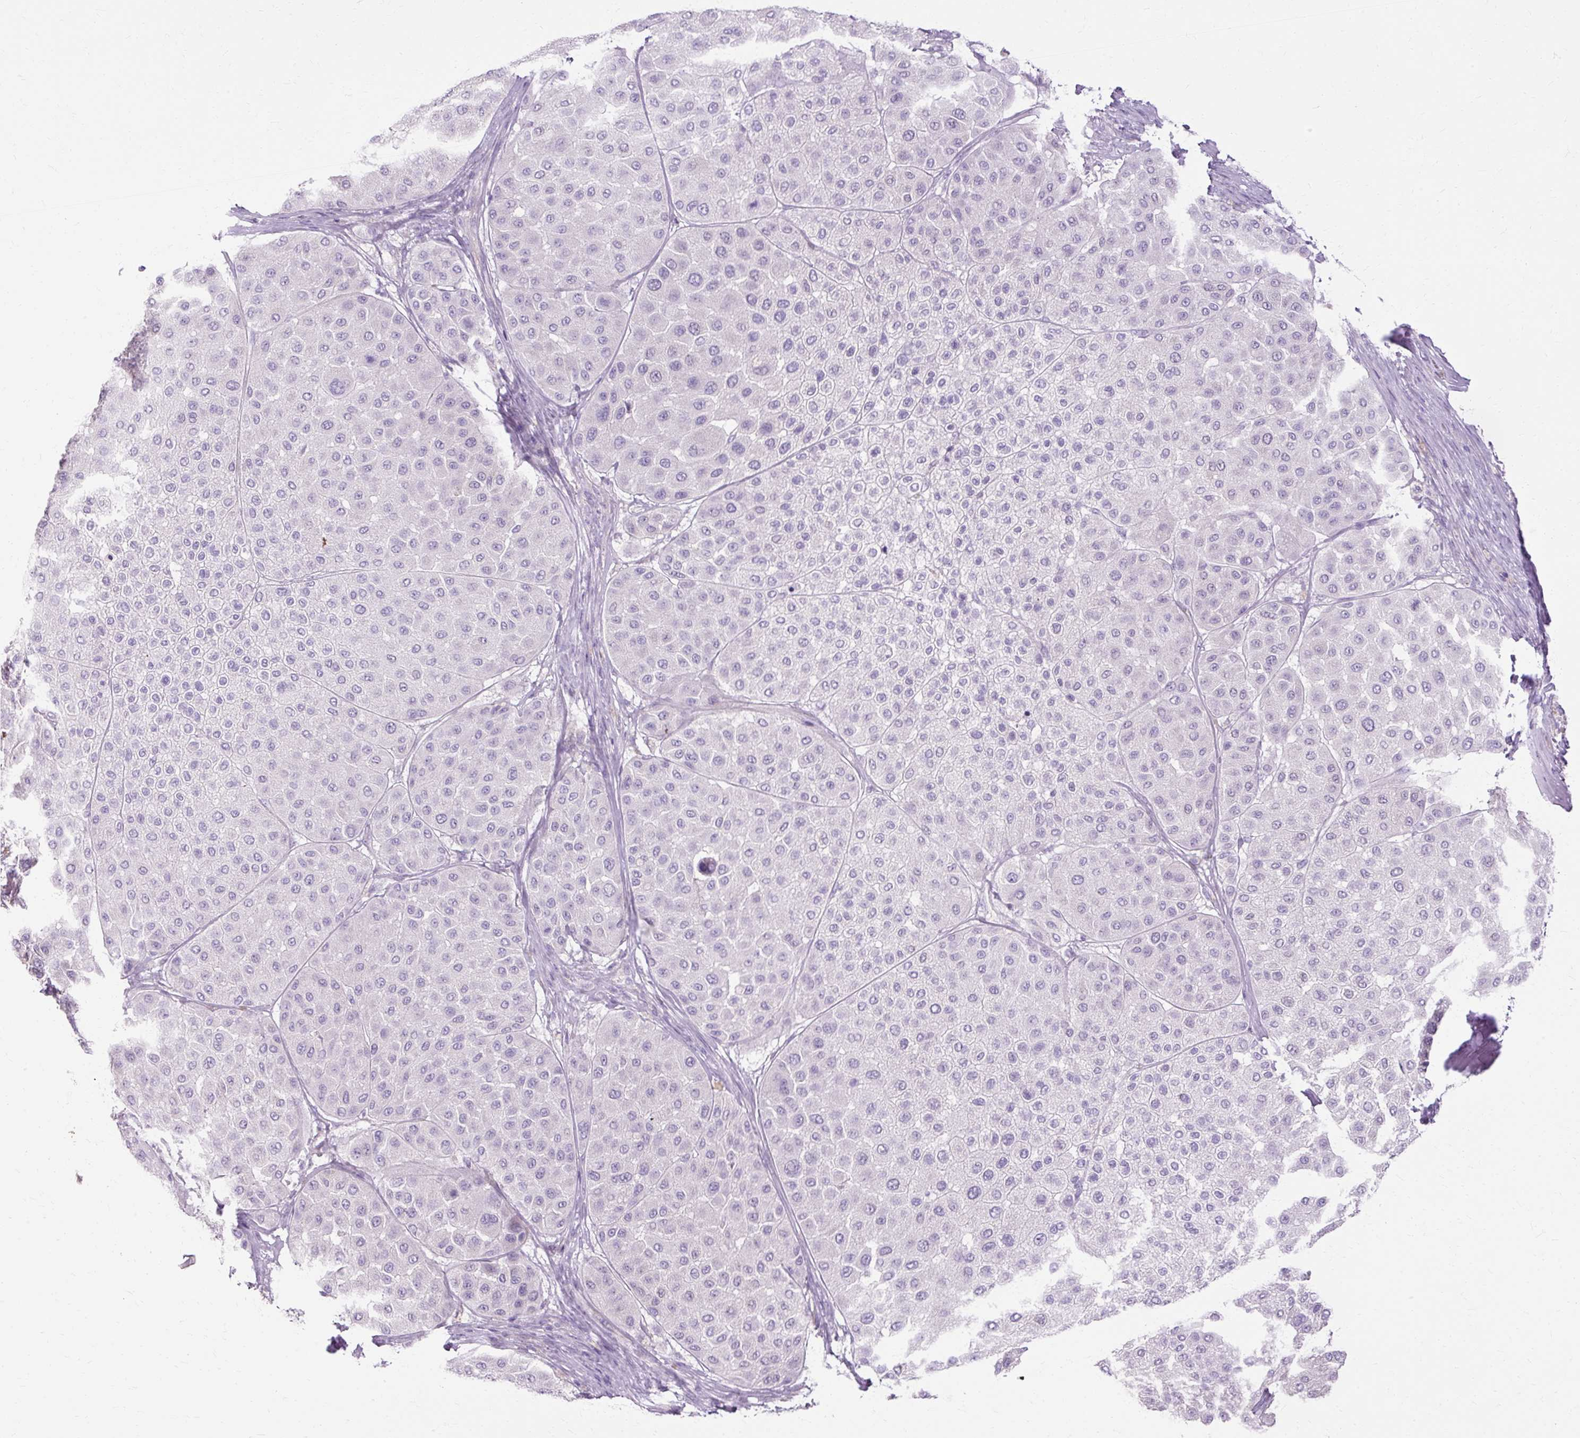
{"staining": {"intensity": "negative", "quantity": "none", "location": "none"}, "tissue": "melanoma", "cell_type": "Tumor cells", "image_type": "cancer", "snomed": [{"axis": "morphology", "description": "Malignant melanoma, Metastatic site"}, {"axis": "topography", "description": "Smooth muscle"}], "caption": "High magnification brightfield microscopy of melanoma stained with DAB (brown) and counterstained with hematoxylin (blue): tumor cells show no significant positivity.", "gene": "HSD11B1", "patient": {"sex": "male", "age": 41}}